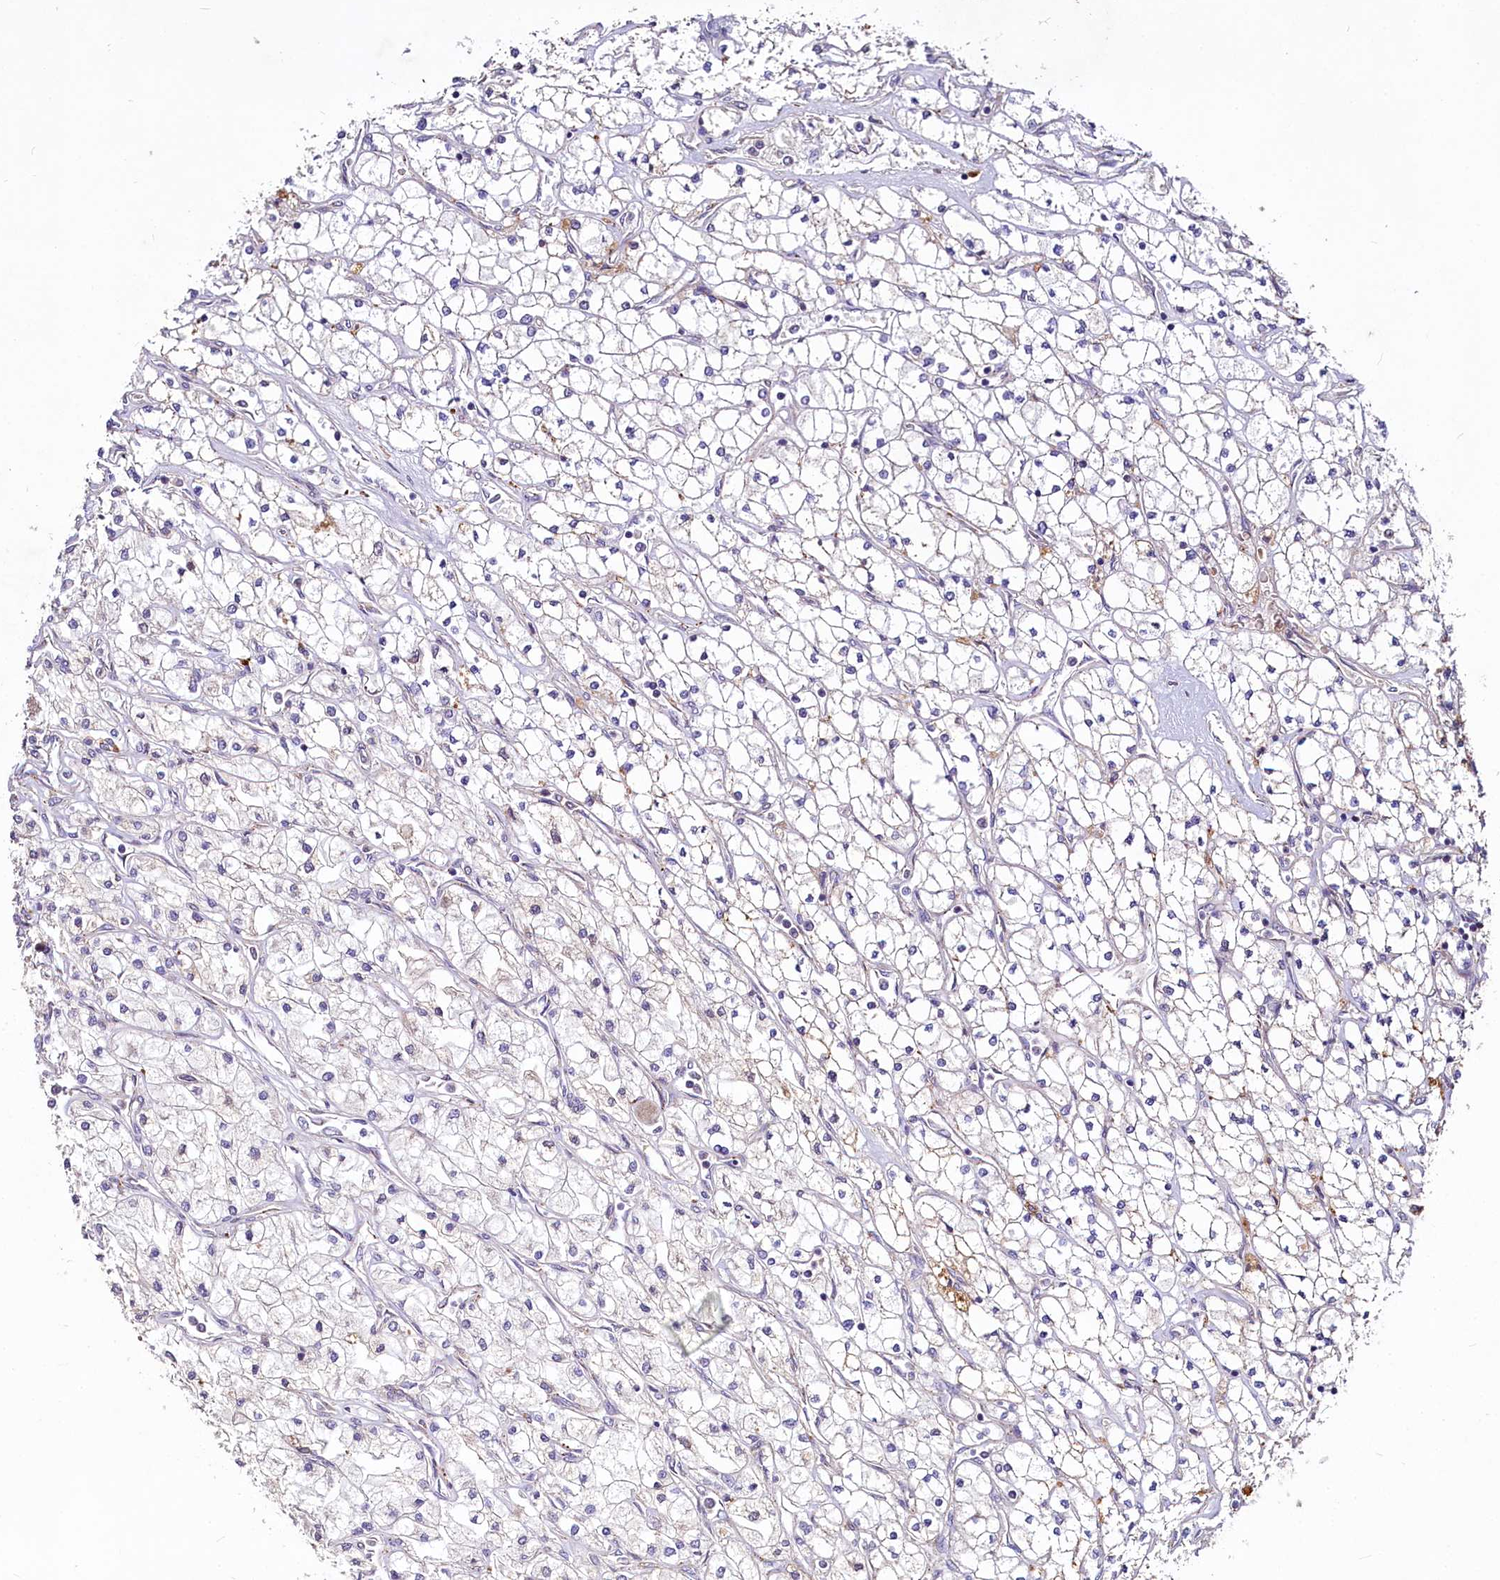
{"staining": {"intensity": "negative", "quantity": "none", "location": "none"}, "tissue": "renal cancer", "cell_type": "Tumor cells", "image_type": "cancer", "snomed": [{"axis": "morphology", "description": "Adenocarcinoma, NOS"}, {"axis": "topography", "description": "Kidney"}], "caption": "The photomicrograph reveals no staining of tumor cells in renal cancer (adenocarcinoma).", "gene": "C11orf86", "patient": {"sex": "male", "age": 80}}